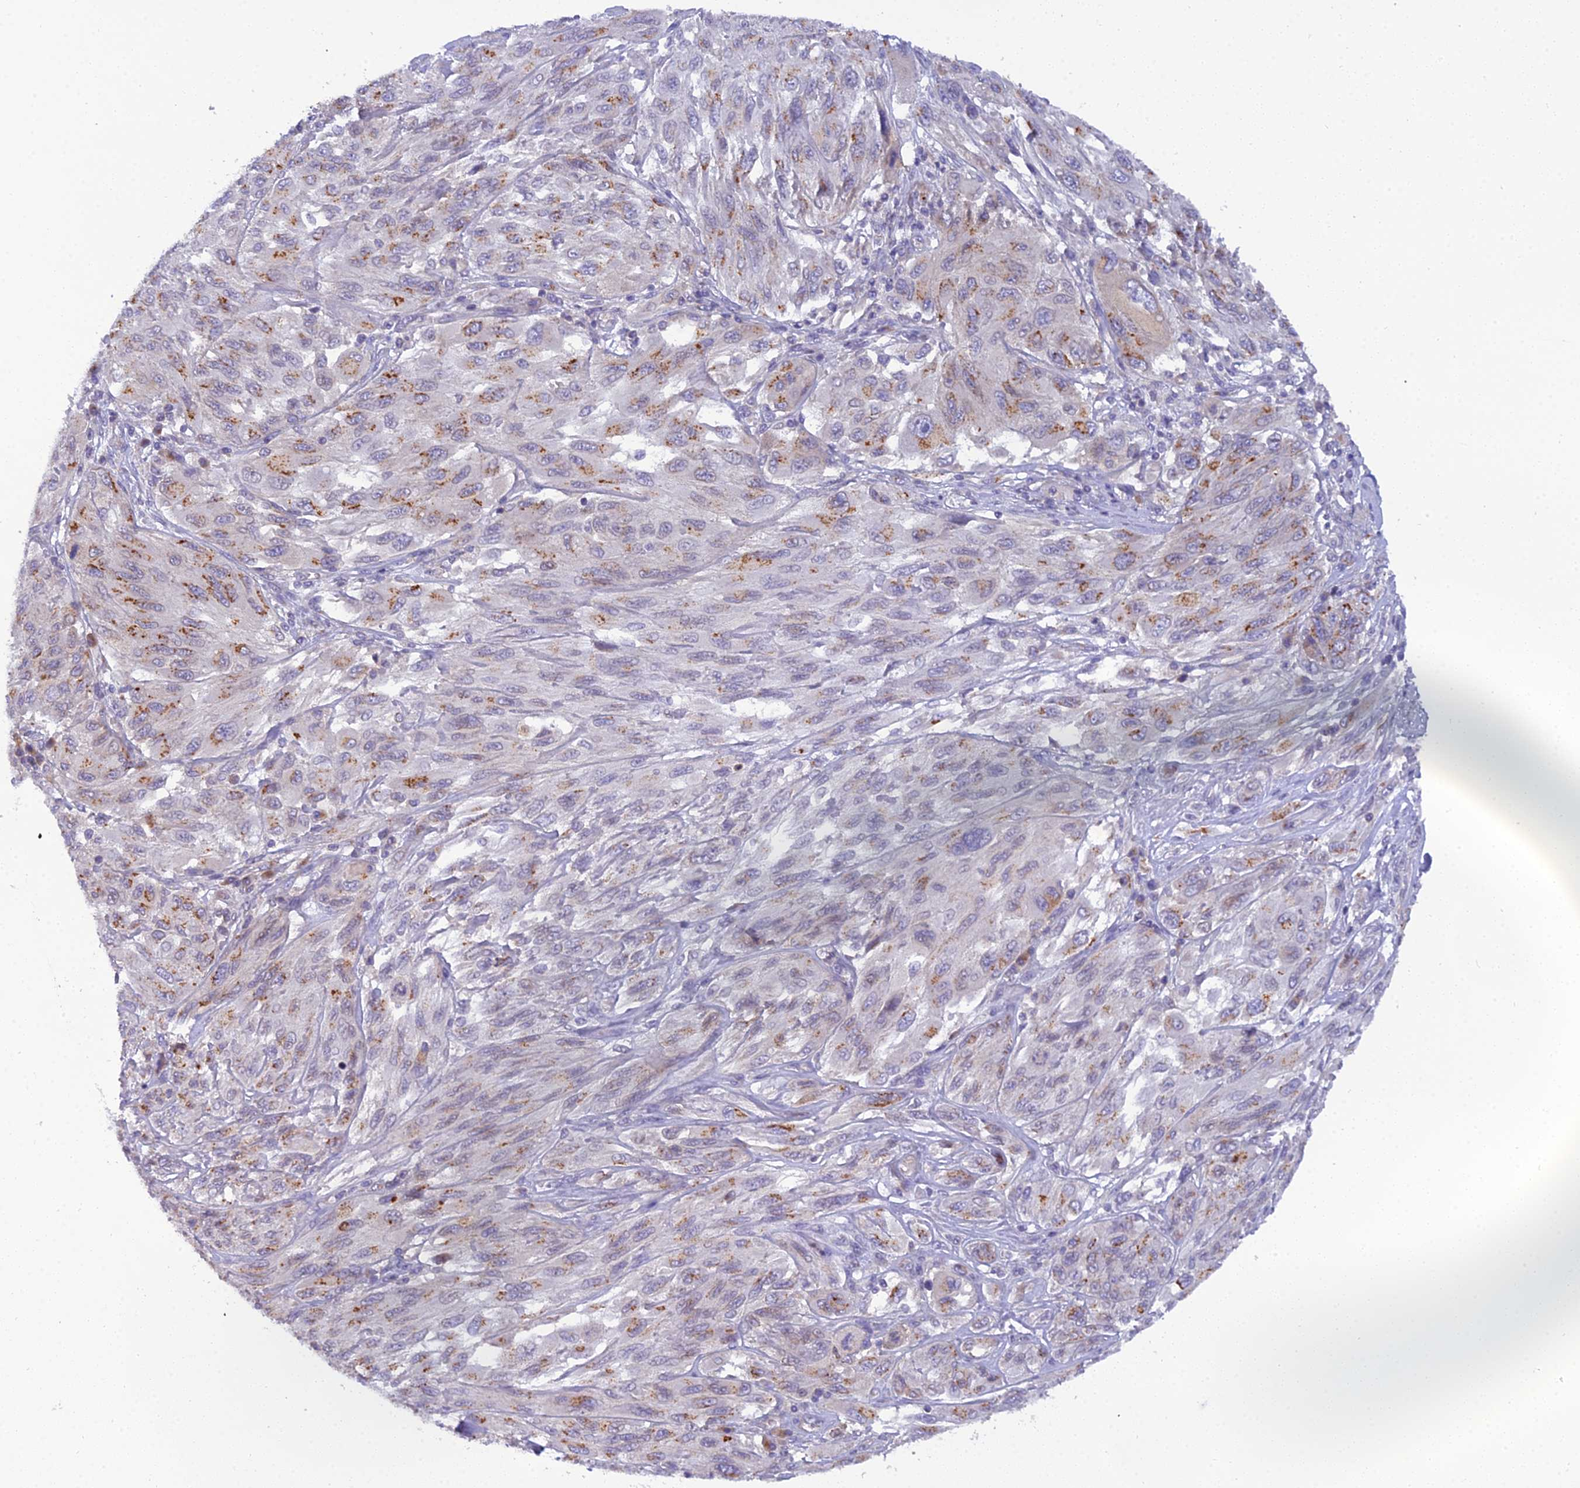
{"staining": {"intensity": "moderate", "quantity": "25%-75%", "location": "cytoplasmic/membranous"}, "tissue": "melanoma", "cell_type": "Tumor cells", "image_type": "cancer", "snomed": [{"axis": "morphology", "description": "Malignant melanoma, NOS"}, {"axis": "topography", "description": "Skin"}], "caption": "DAB immunohistochemical staining of malignant melanoma displays moderate cytoplasmic/membranous protein expression in approximately 25%-75% of tumor cells.", "gene": "GOLPH3", "patient": {"sex": "female", "age": 91}}